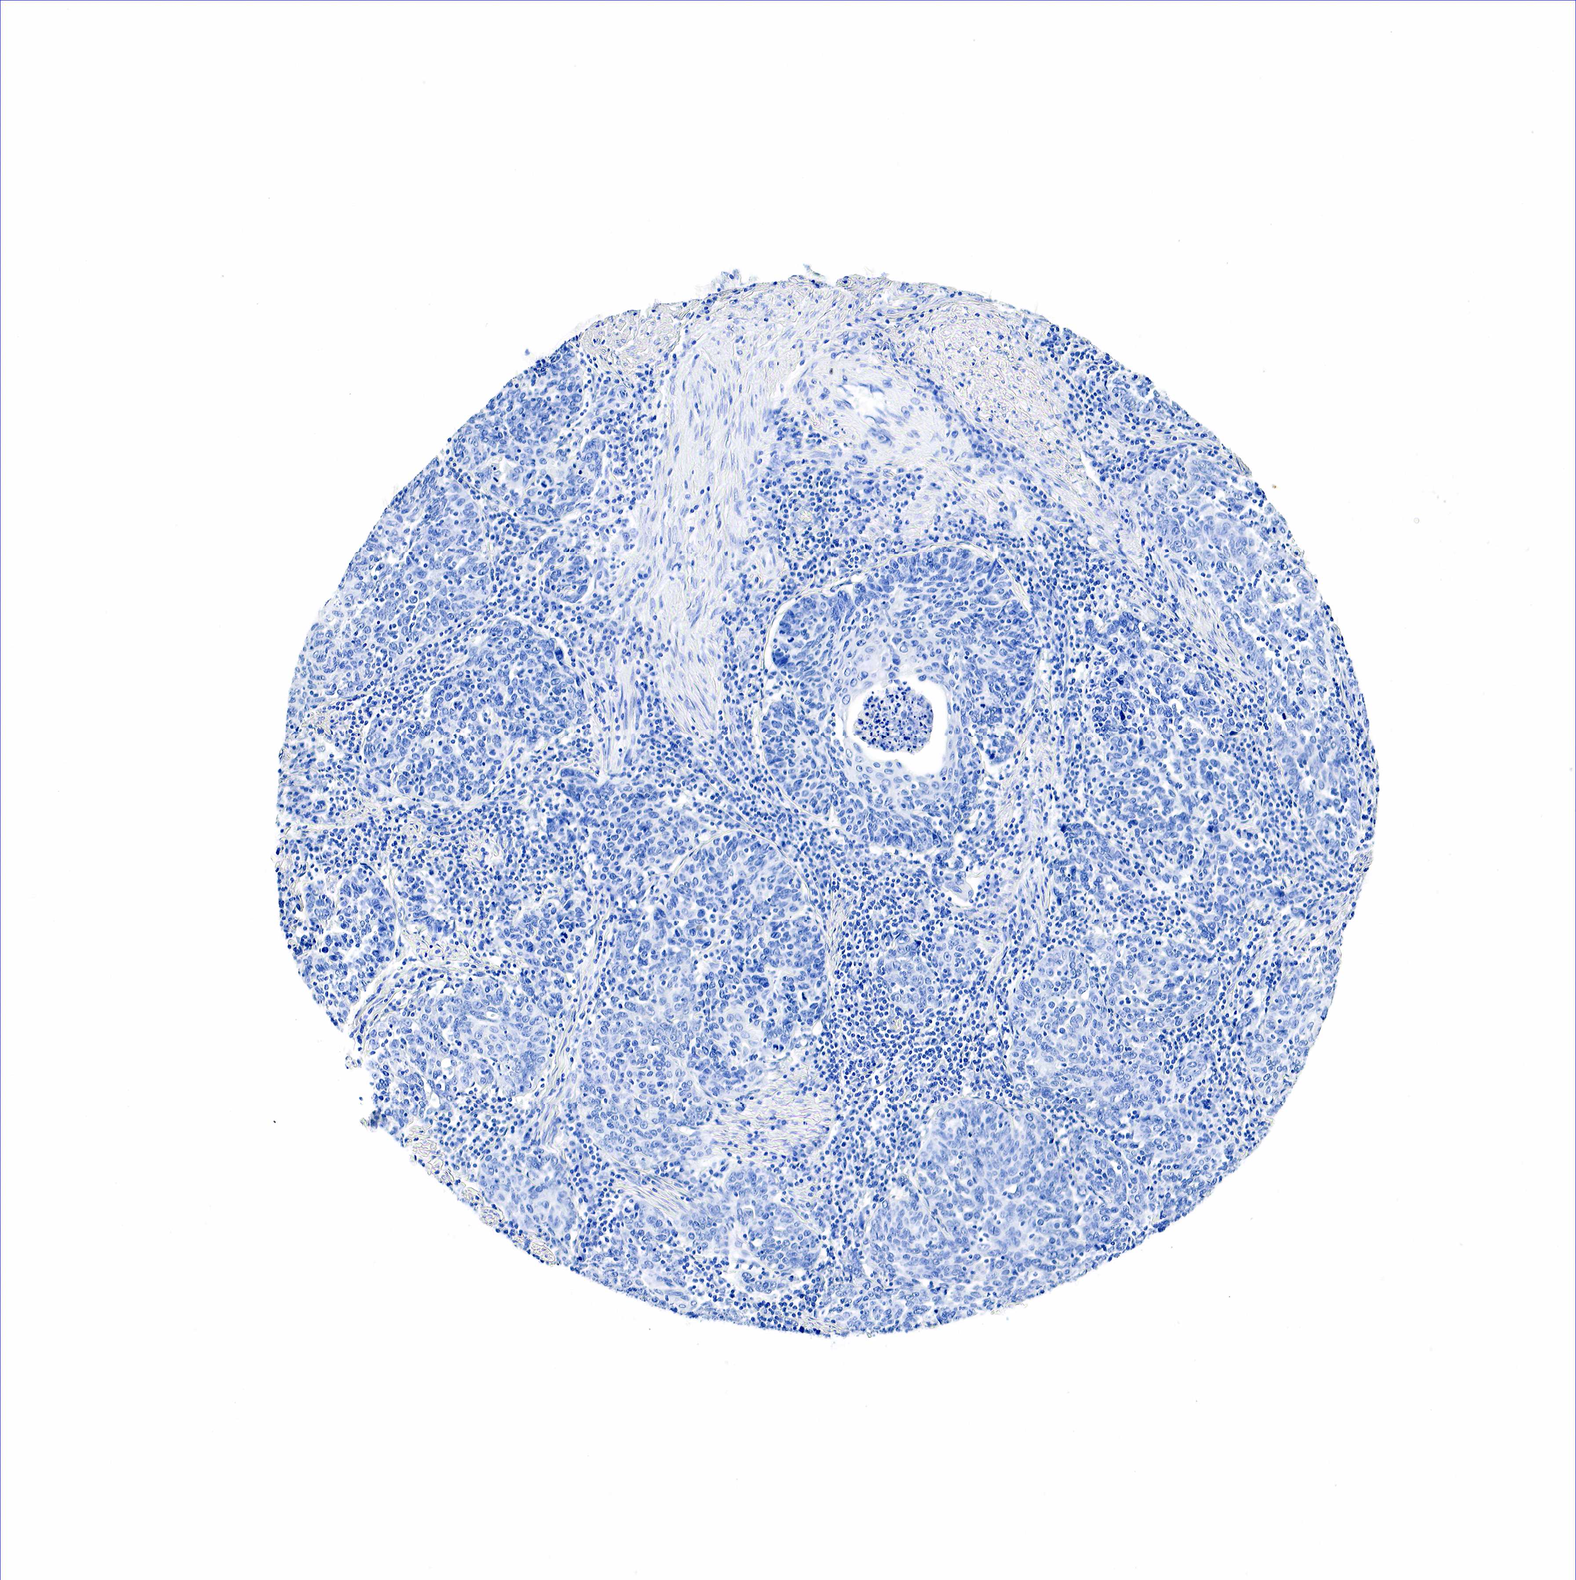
{"staining": {"intensity": "negative", "quantity": "none", "location": "none"}, "tissue": "cervical cancer", "cell_type": "Tumor cells", "image_type": "cancer", "snomed": [{"axis": "morphology", "description": "Squamous cell carcinoma, NOS"}, {"axis": "topography", "description": "Cervix"}], "caption": "An immunohistochemistry photomicrograph of squamous cell carcinoma (cervical) is shown. There is no staining in tumor cells of squamous cell carcinoma (cervical).", "gene": "ACP3", "patient": {"sex": "female", "age": 41}}